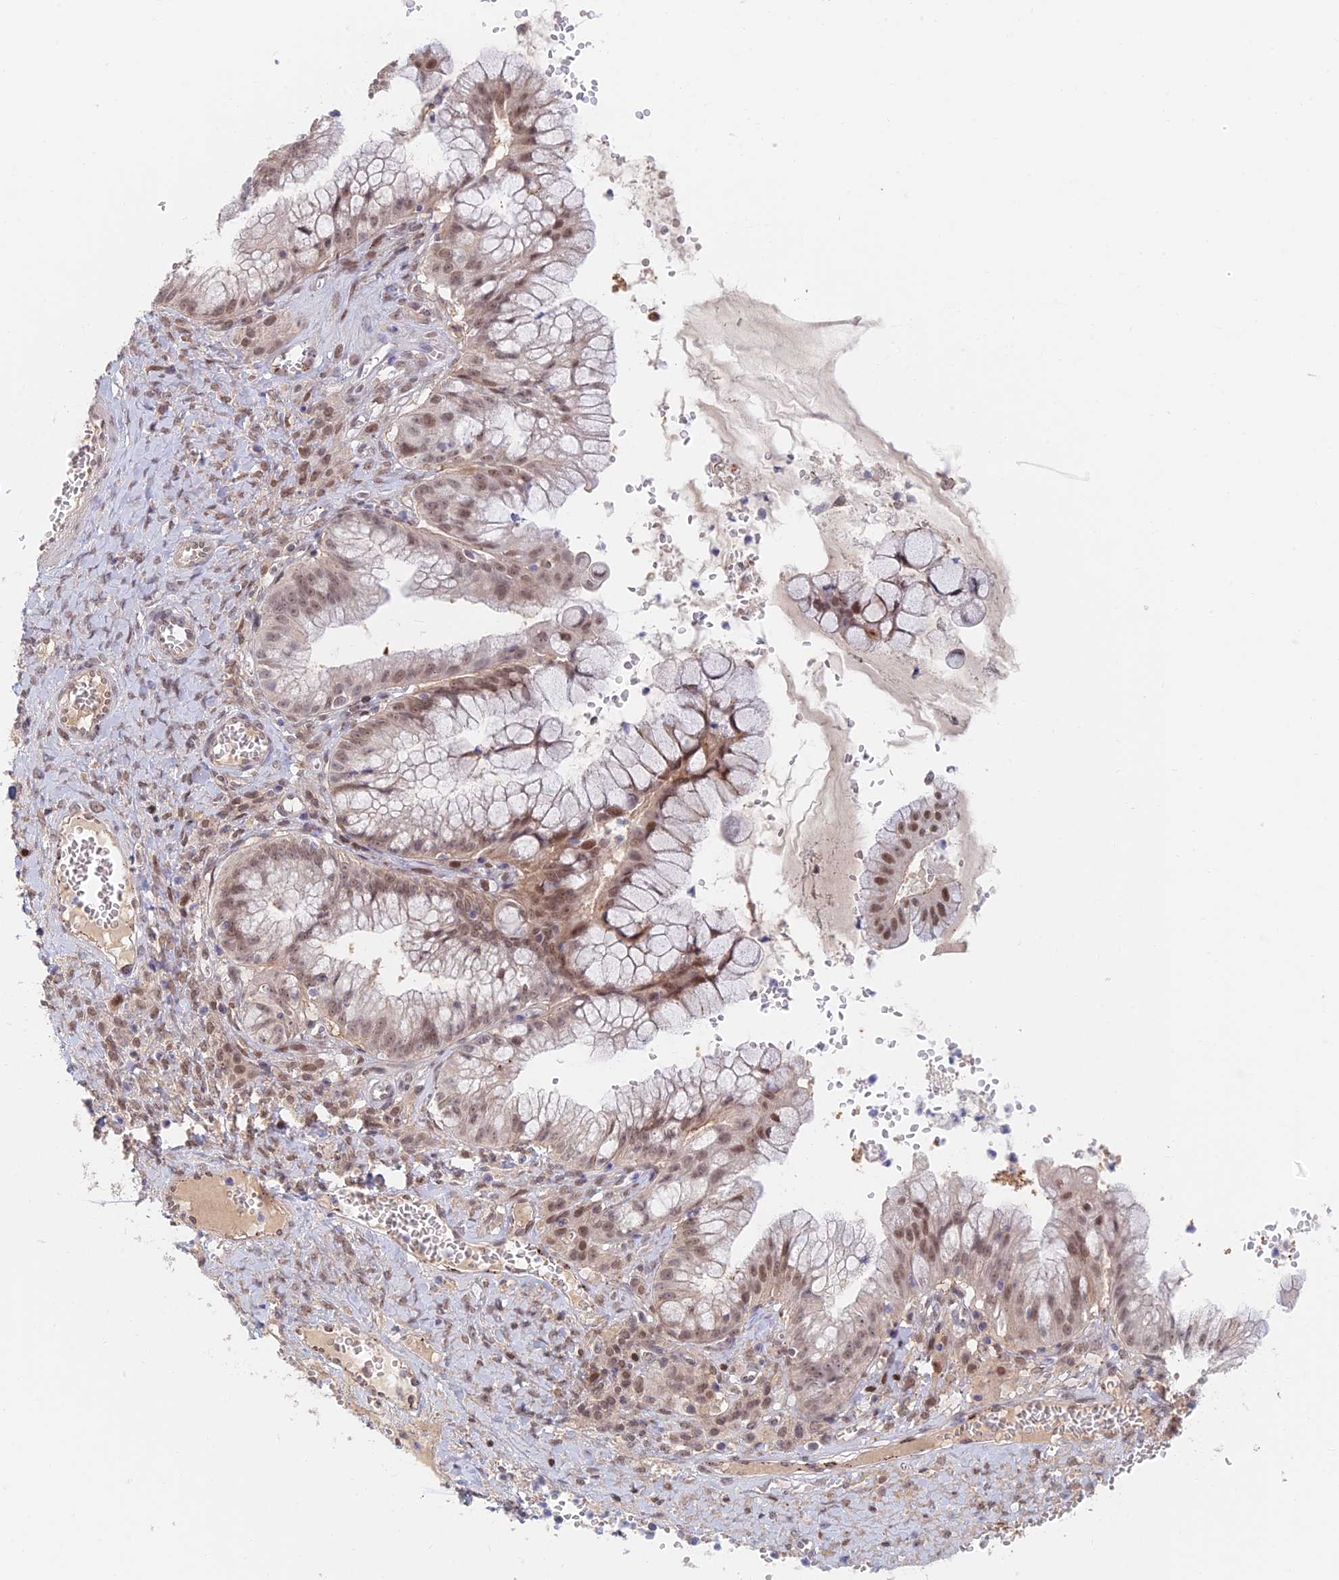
{"staining": {"intensity": "moderate", "quantity": ">75%", "location": "nuclear"}, "tissue": "ovarian cancer", "cell_type": "Tumor cells", "image_type": "cancer", "snomed": [{"axis": "morphology", "description": "Cystadenocarcinoma, mucinous, NOS"}, {"axis": "topography", "description": "Ovary"}], "caption": "Brown immunohistochemical staining in ovarian cancer (mucinous cystadenocarcinoma) exhibits moderate nuclear expression in approximately >75% of tumor cells.", "gene": "ZUP1", "patient": {"sex": "female", "age": 70}}